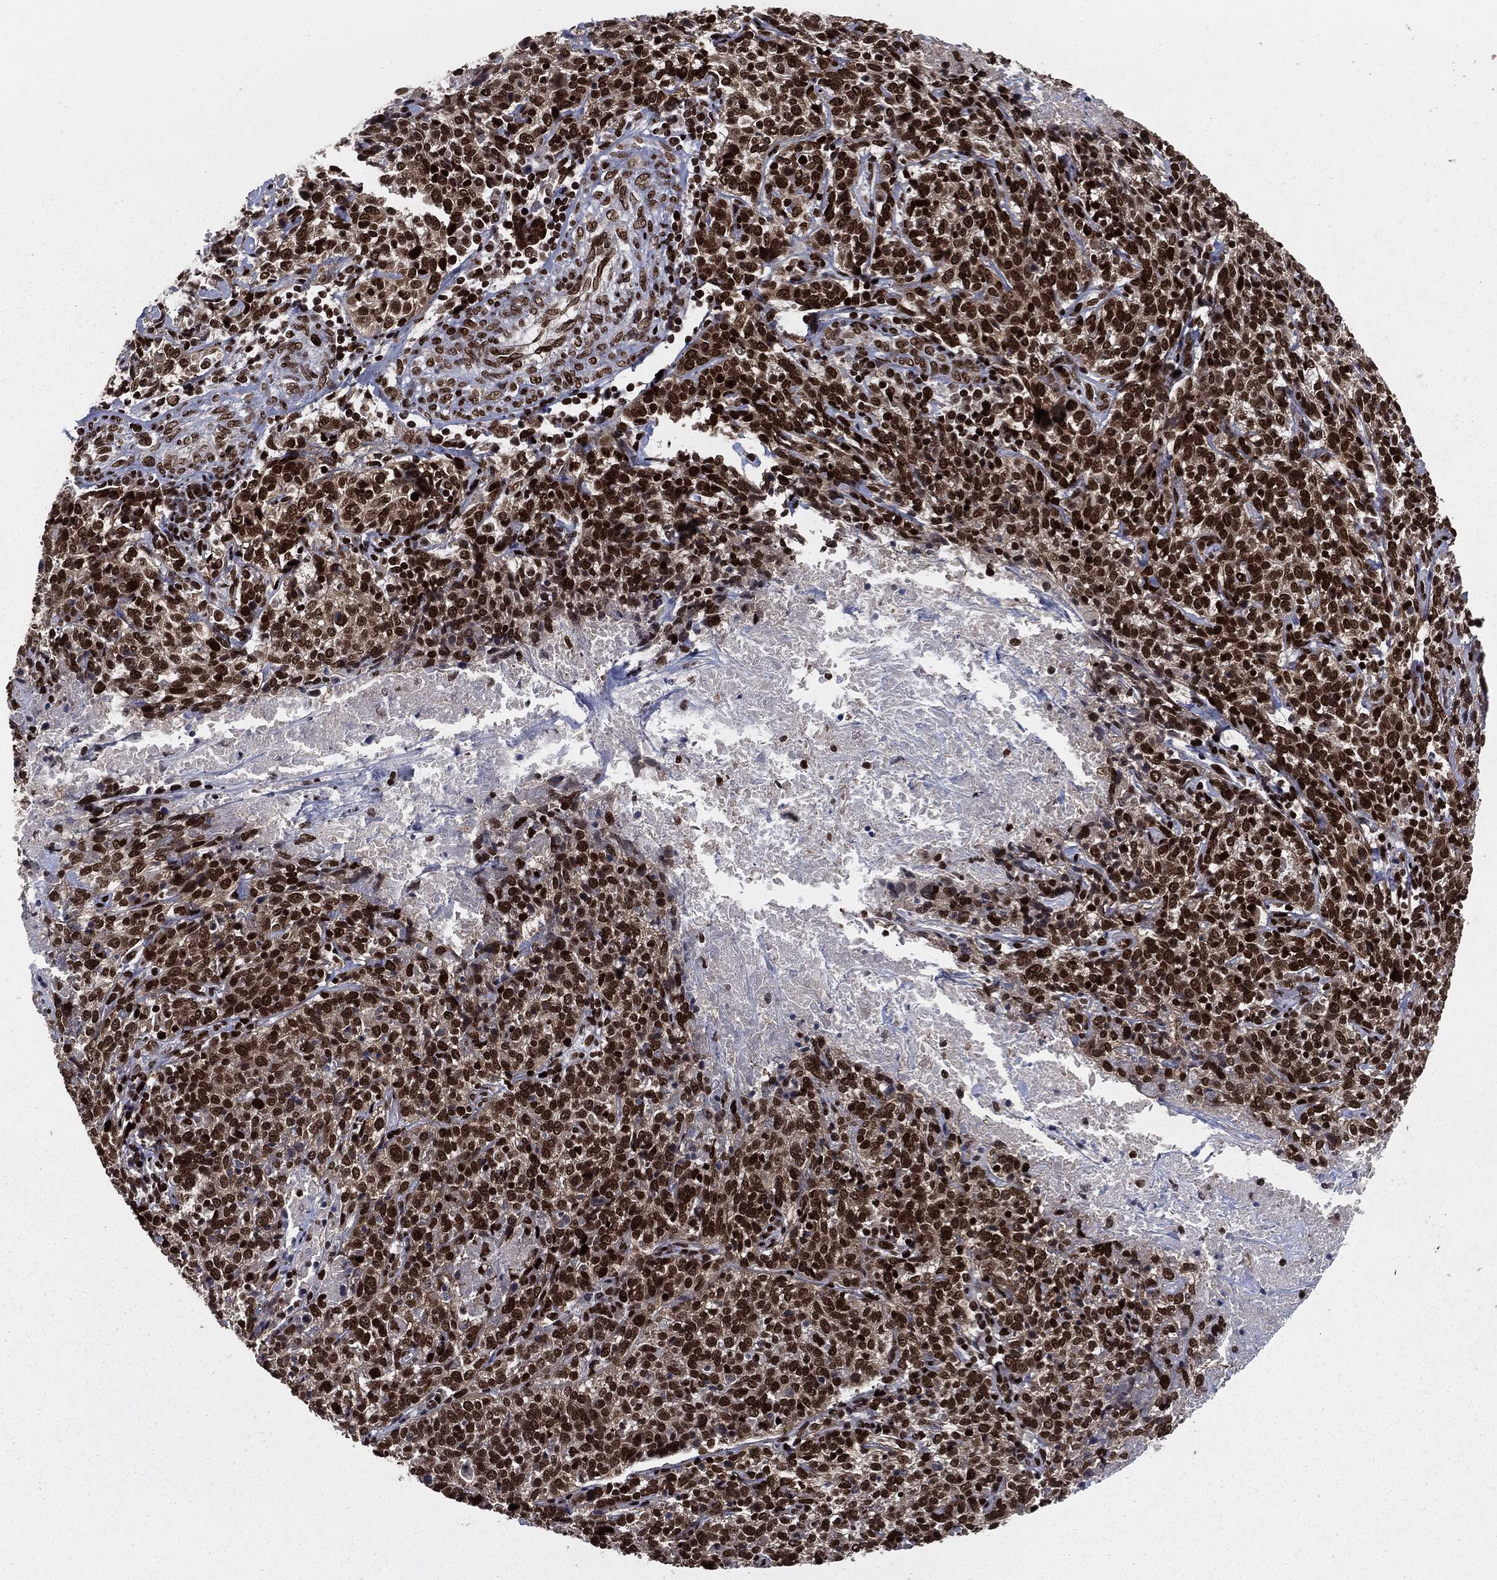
{"staining": {"intensity": "strong", "quantity": ">75%", "location": "nuclear"}, "tissue": "cervical cancer", "cell_type": "Tumor cells", "image_type": "cancer", "snomed": [{"axis": "morphology", "description": "Squamous cell carcinoma, NOS"}, {"axis": "topography", "description": "Cervix"}], "caption": "Immunohistochemistry (IHC) photomicrograph of neoplastic tissue: human cervical cancer stained using IHC exhibits high levels of strong protein expression localized specifically in the nuclear of tumor cells, appearing as a nuclear brown color.", "gene": "DVL2", "patient": {"sex": "female", "age": 46}}